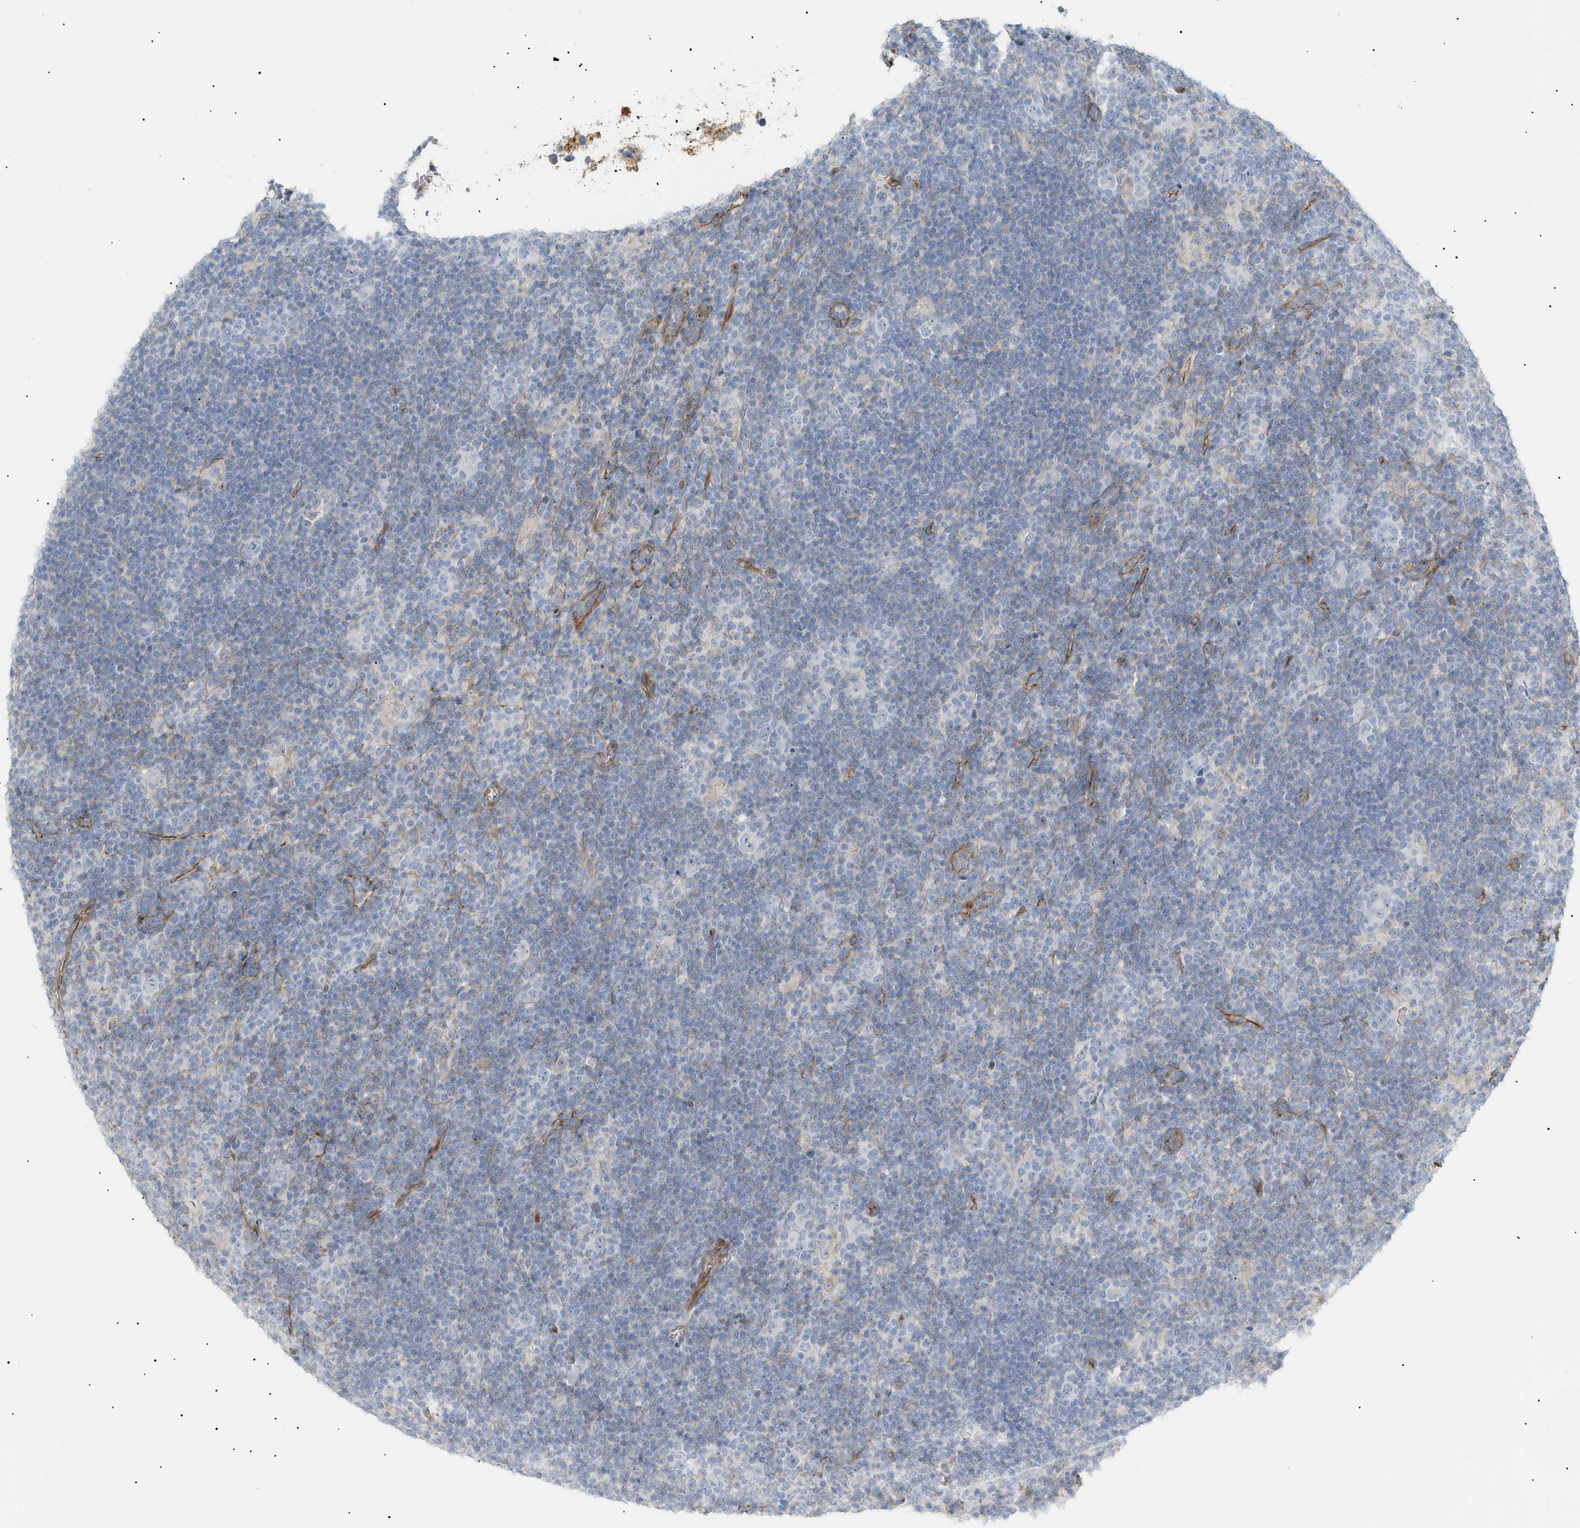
{"staining": {"intensity": "negative", "quantity": "none", "location": "none"}, "tissue": "lymphoma", "cell_type": "Tumor cells", "image_type": "cancer", "snomed": [{"axis": "morphology", "description": "Hodgkin's disease, NOS"}, {"axis": "topography", "description": "Lymph node"}], "caption": "Tumor cells are negative for protein expression in human lymphoma.", "gene": "ZFHX2", "patient": {"sex": "female", "age": 57}}